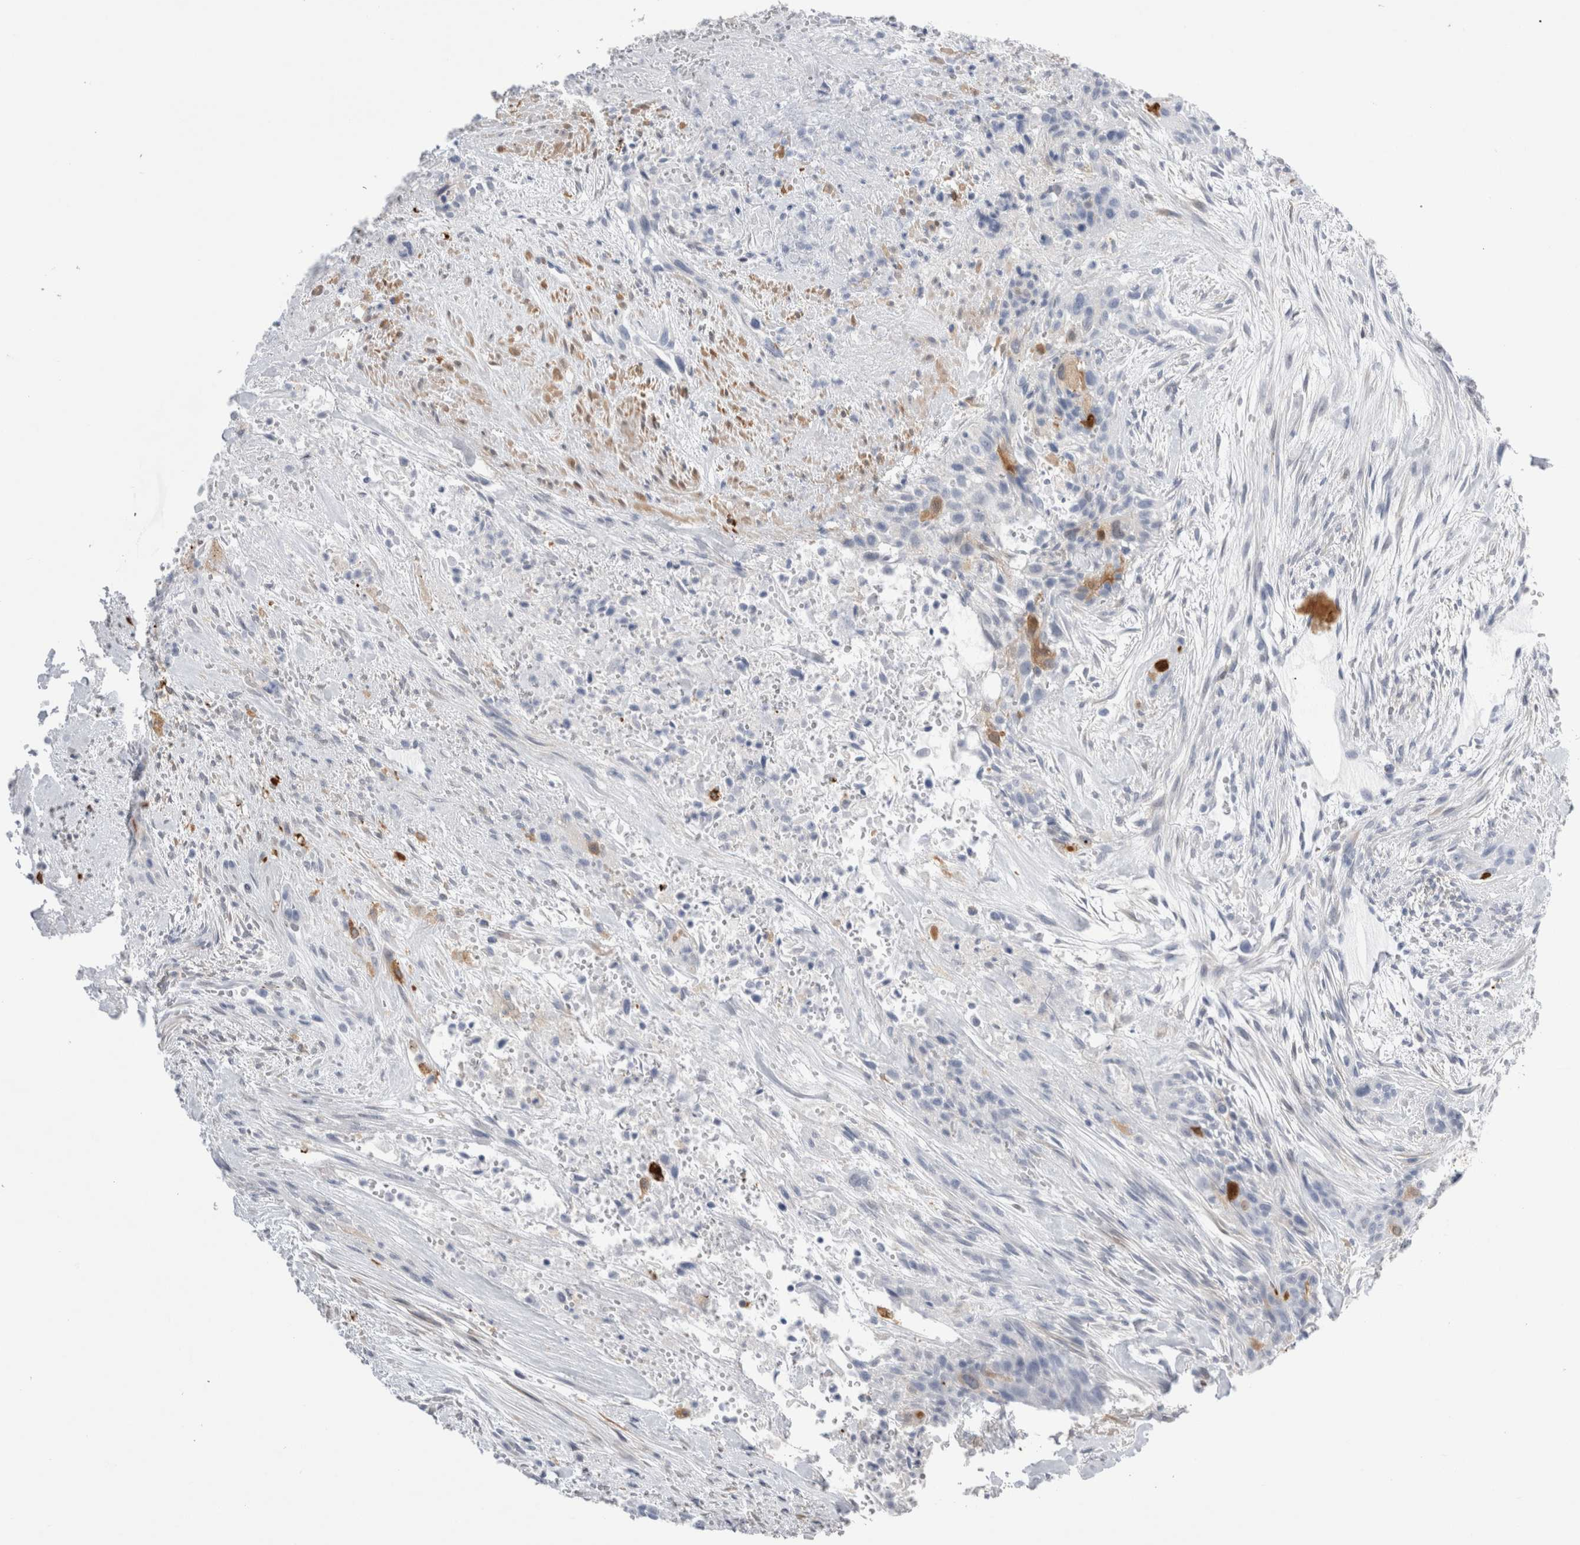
{"staining": {"intensity": "negative", "quantity": "none", "location": "none"}, "tissue": "urothelial cancer", "cell_type": "Tumor cells", "image_type": "cancer", "snomed": [{"axis": "morphology", "description": "Urothelial carcinoma, High grade"}, {"axis": "topography", "description": "Urinary bladder"}], "caption": "This is an immunohistochemistry (IHC) micrograph of human urothelial cancer. There is no positivity in tumor cells.", "gene": "NAPEPLD", "patient": {"sex": "male", "age": 35}}